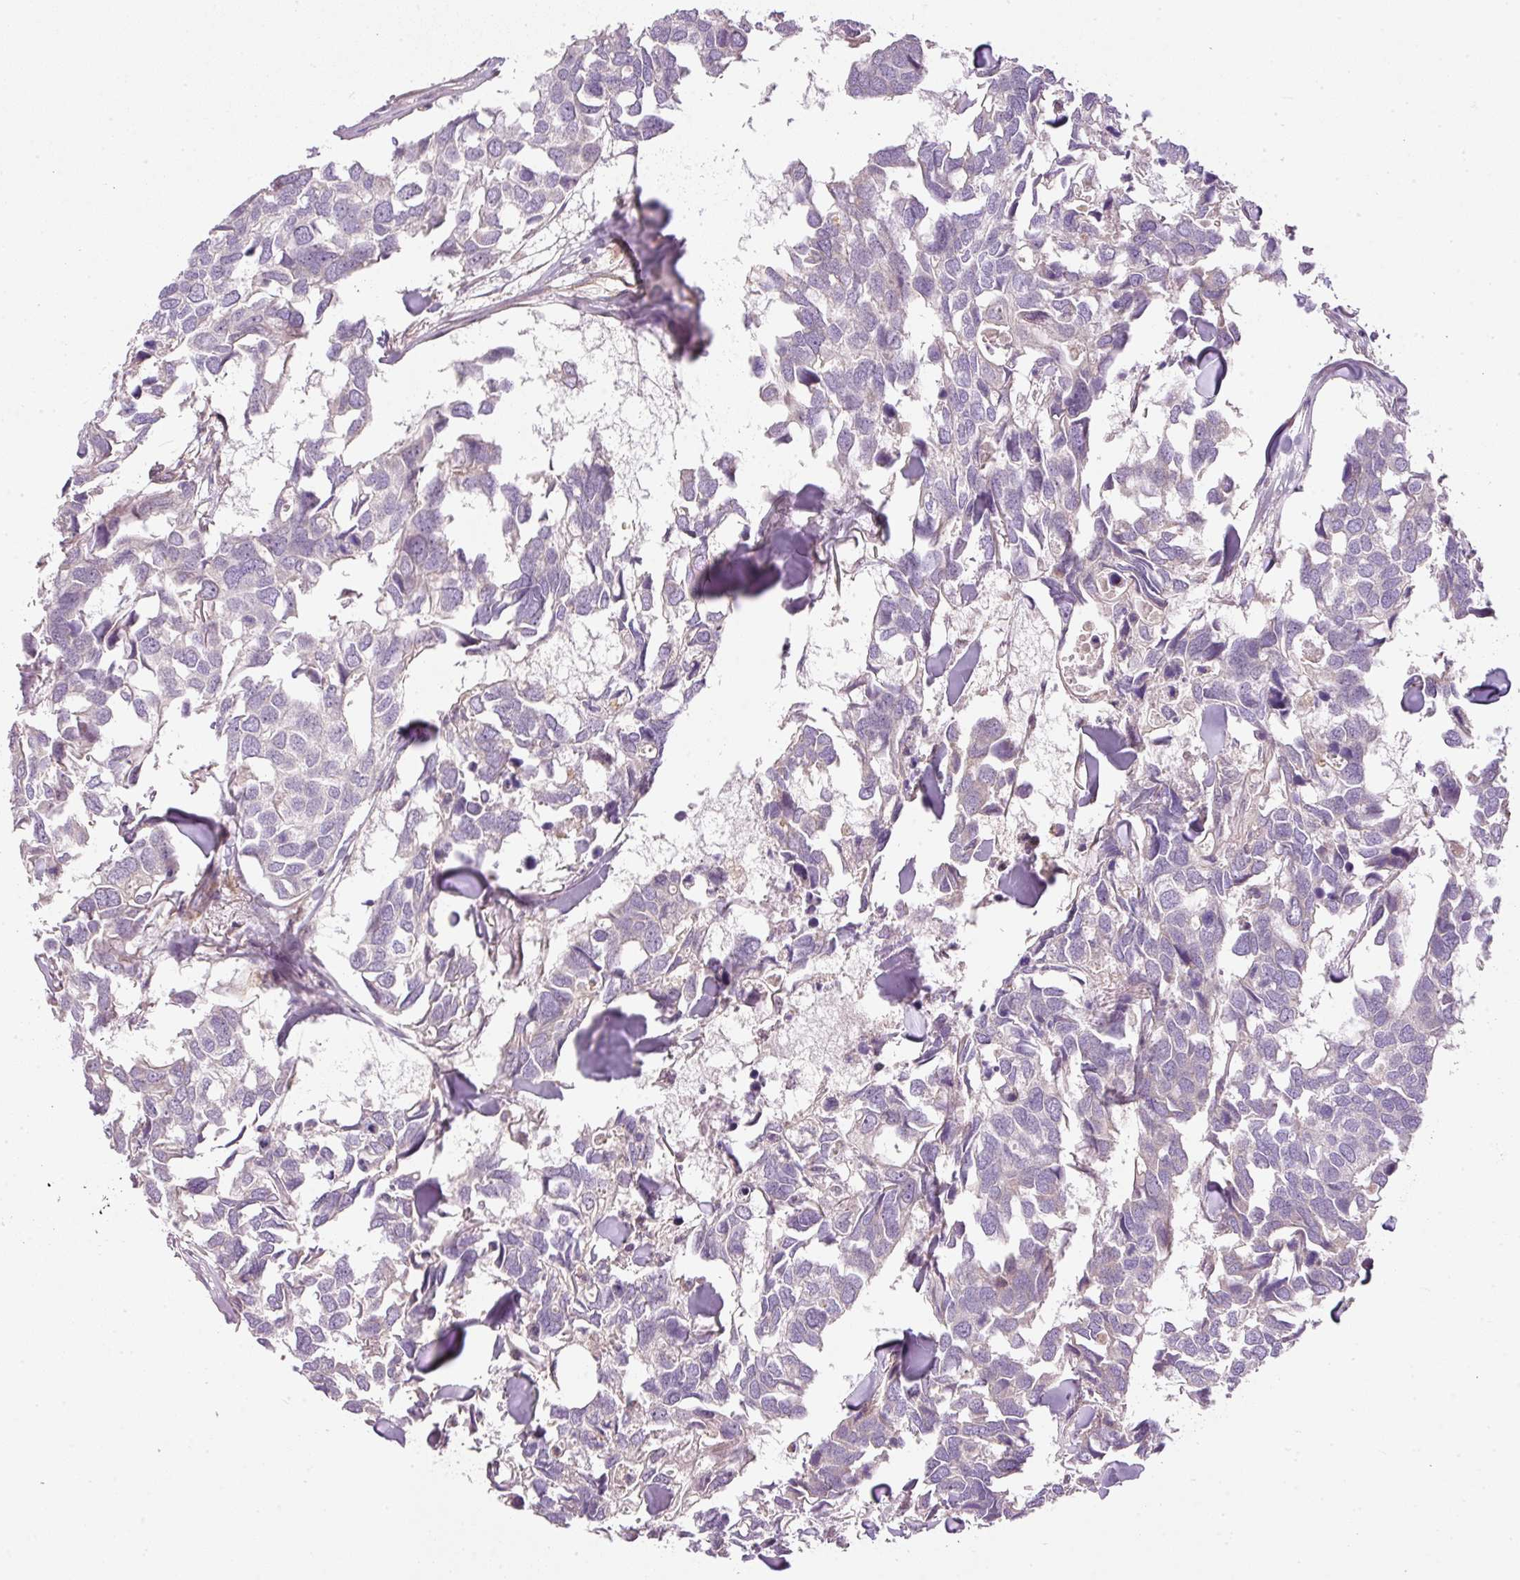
{"staining": {"intensity": "negative", "quantity": "none", "location": "none"}, "tissue": "breast cancer", "cell_type": "Tumor cells", "image_type": "cancer", "snomed": [{"axis": "morphology", "description": "Duct carcinoma"}, {"axis": "topography", "description": "Breast"}], "caption": "A histopathology image of human breast cancer (infiltrating ductal carcinoma) is negative for staining in tumor cells.", "gene": "TBC1D2B", "patient": {"sex": "female", "age": 83}}